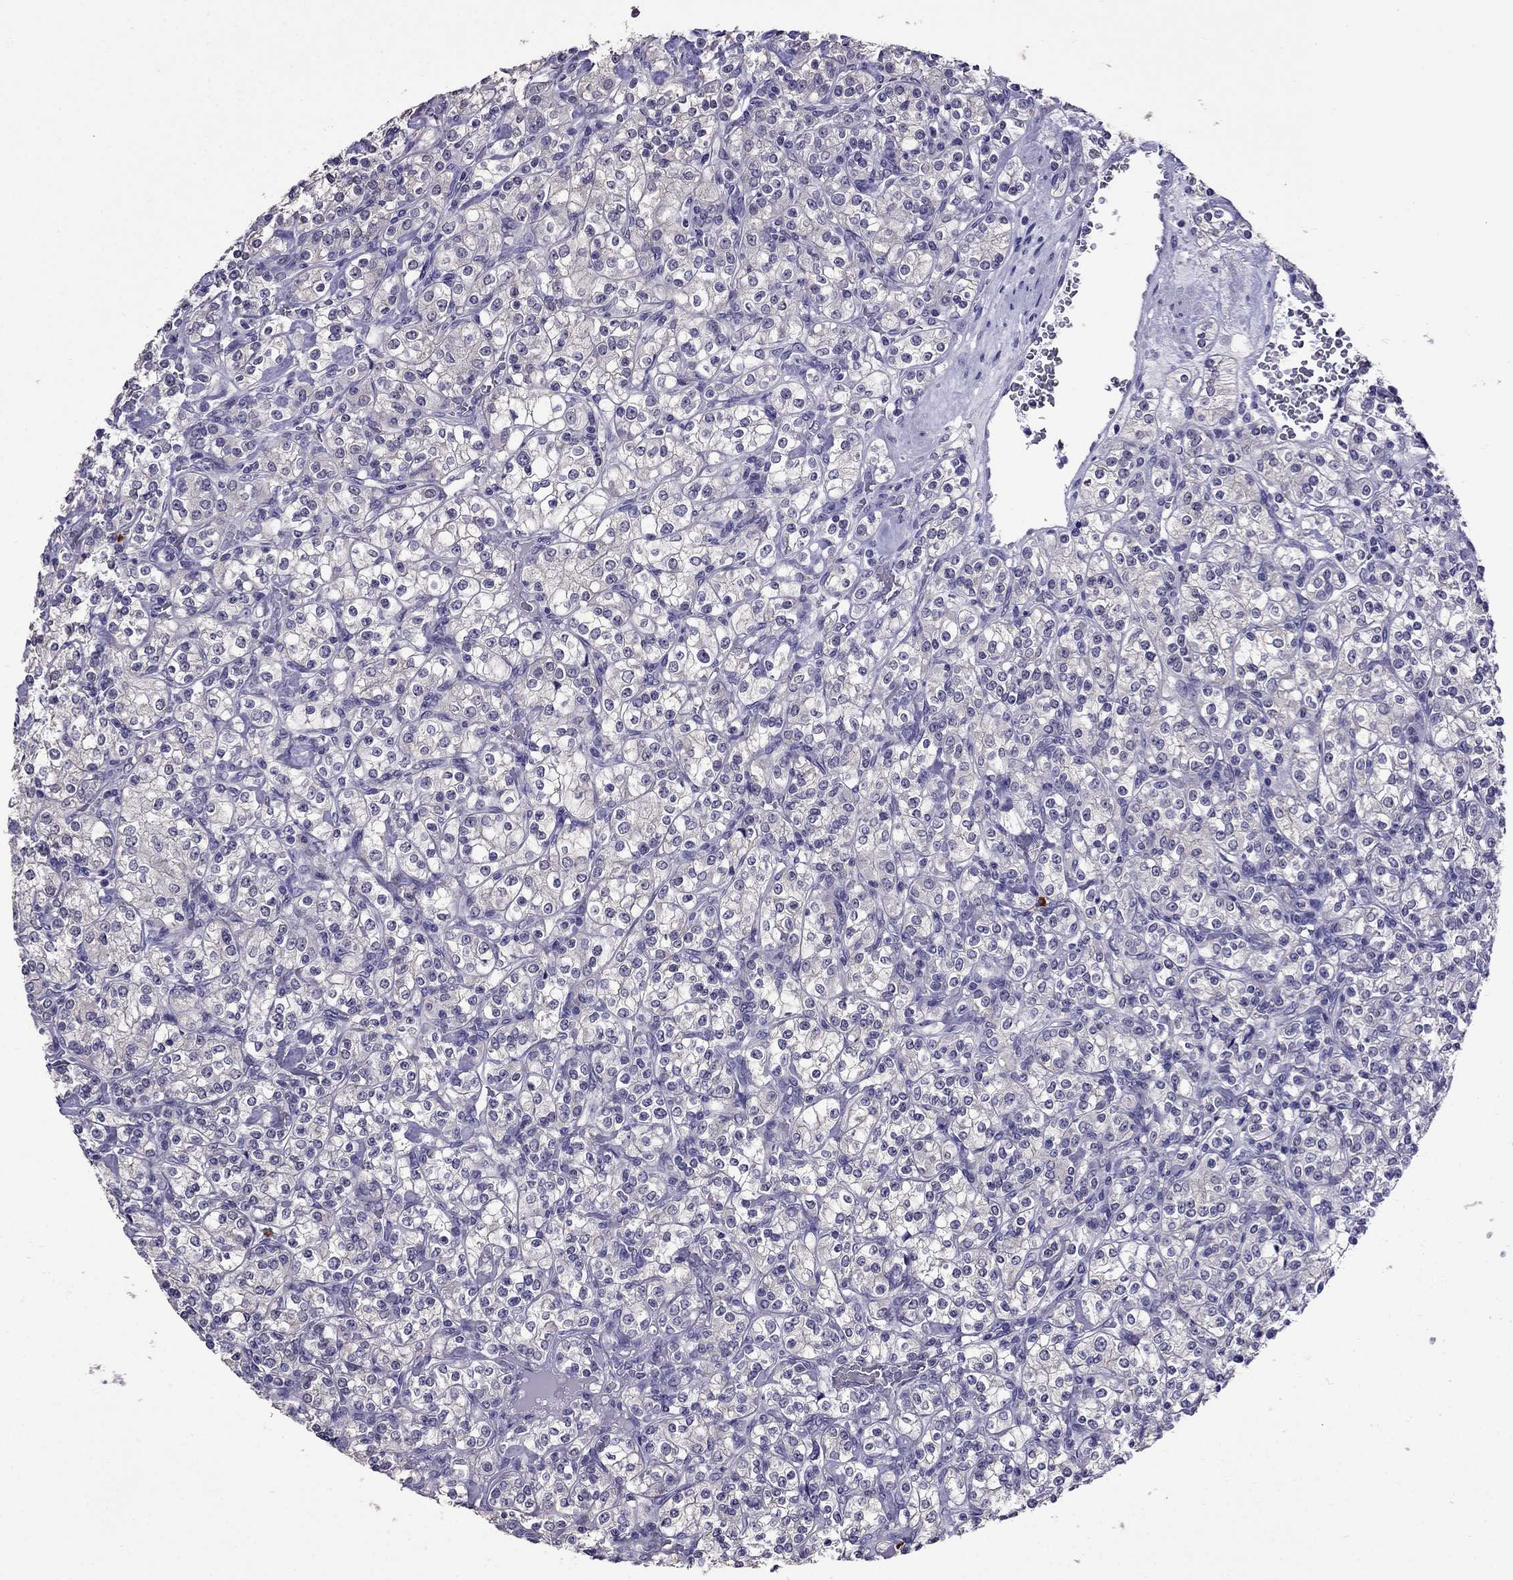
{"staining": {"intensity": "negative", "quantity": "none", "location": "none"}, "tissue": "renal cancer", "cell_type": "Tumor cells", "image_type": "cancer", "snomed": [{"axis": "morphology", "description": "Adenocarcinoma, NOS"}, {"axis": "topography", "description": "Kidney"}], "caption": "This photomicrograph is of renal cancer (adenocarcinoma) stained with IHC to label a protein in brown with the nuclei are counter-stained blue. There is no staining in tumor cells.", "gene": "OLFM4", "patient": {"sex": "male", "age": 77}}